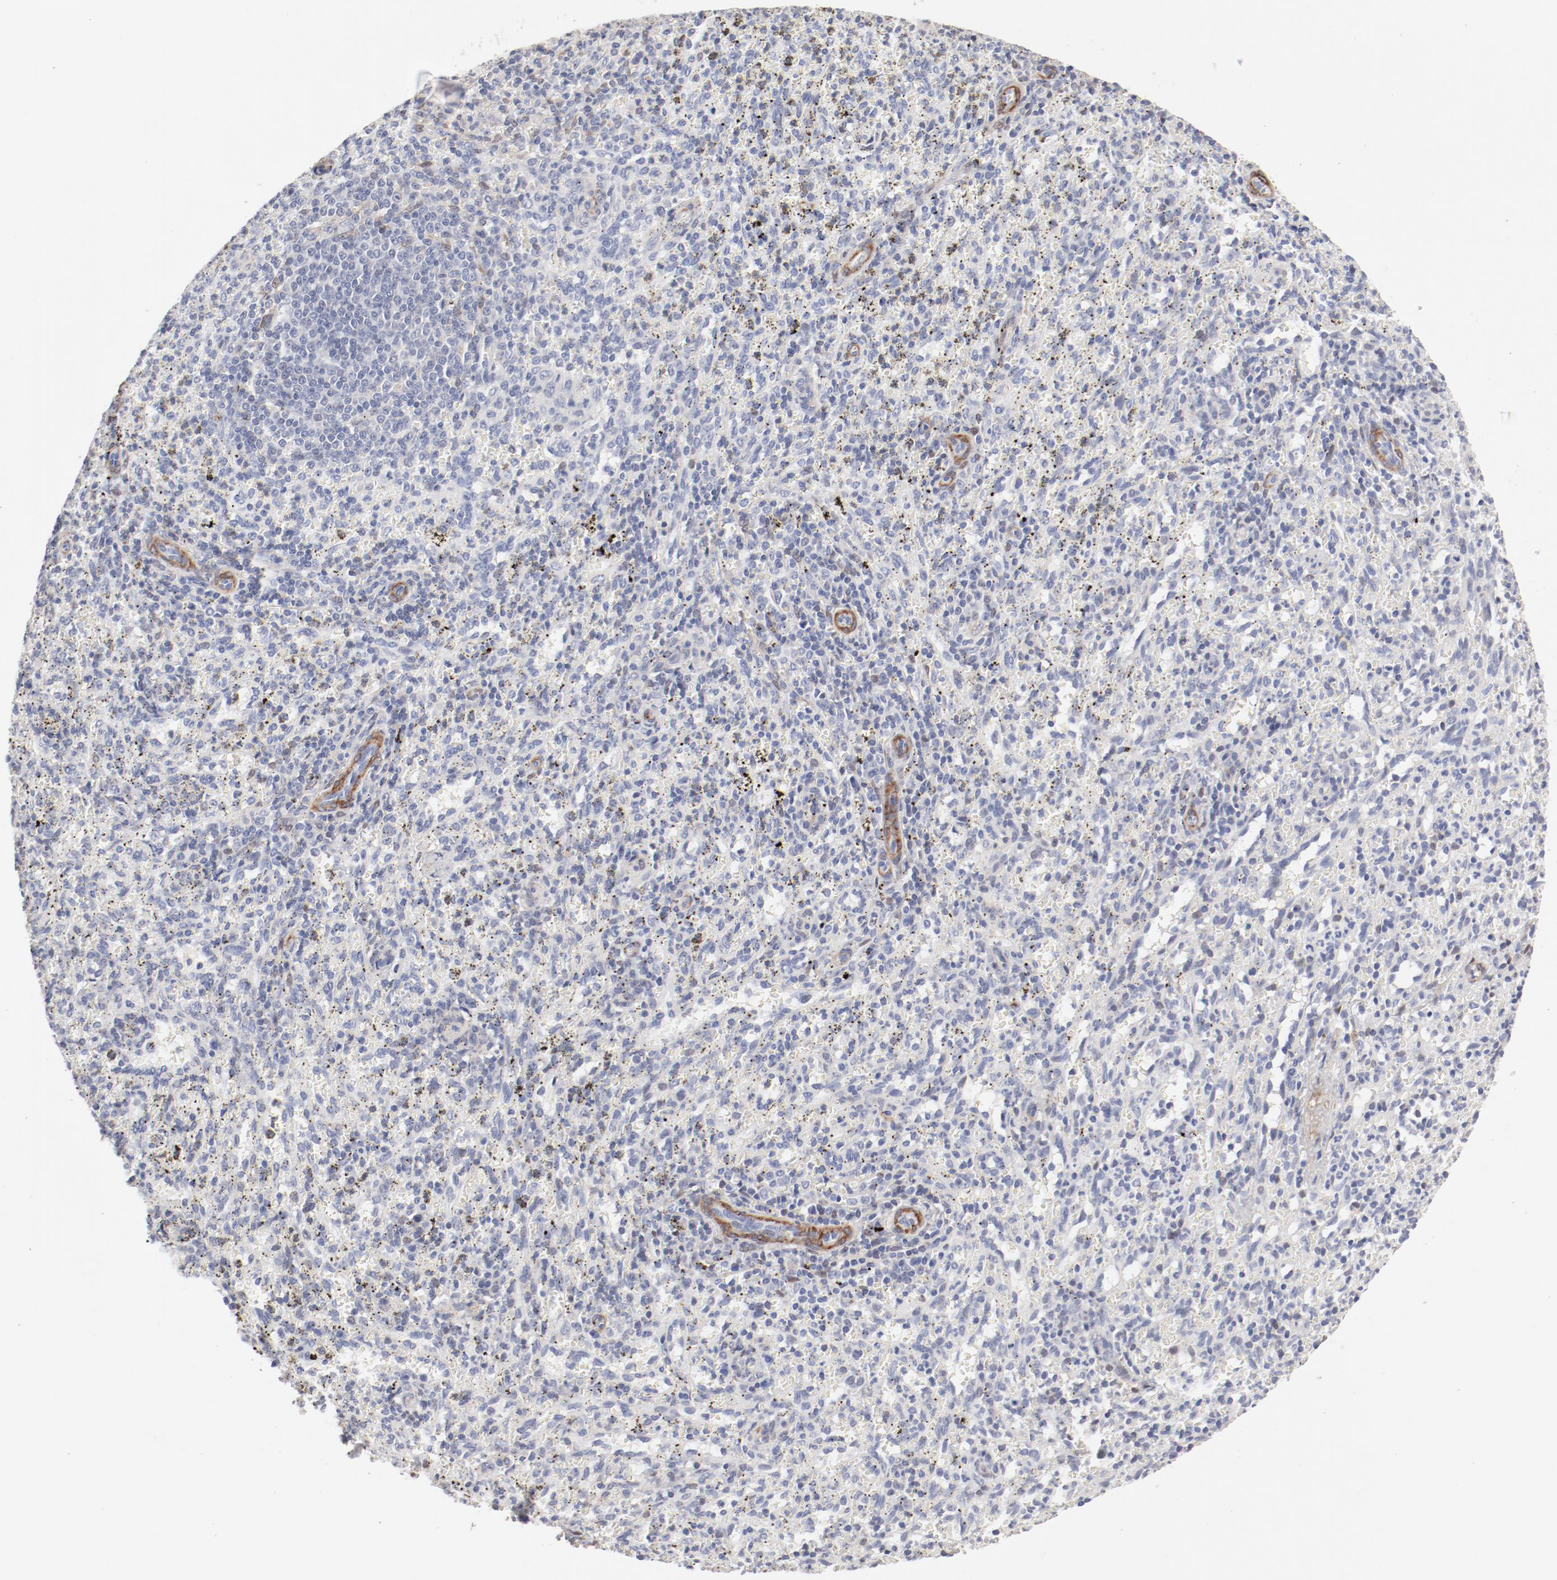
{"staining": {"intensity": "negative", "quantity": "none", "location": "none"}, "tissue": "spleen", "cell_type": "Cells in red pulp", "image_type": "normal", "snomed": [{"axis": "morphology", "description": "Normal tissue, NOS"}, {"axis": "topography", "description": "Spleen"}], "caption": "Spleen stained for a protein using immunohistochemistry shows no expression cells in red pulp.", "gene": "MAGED4B", "patient": {"sex": "female", "age": 10}}